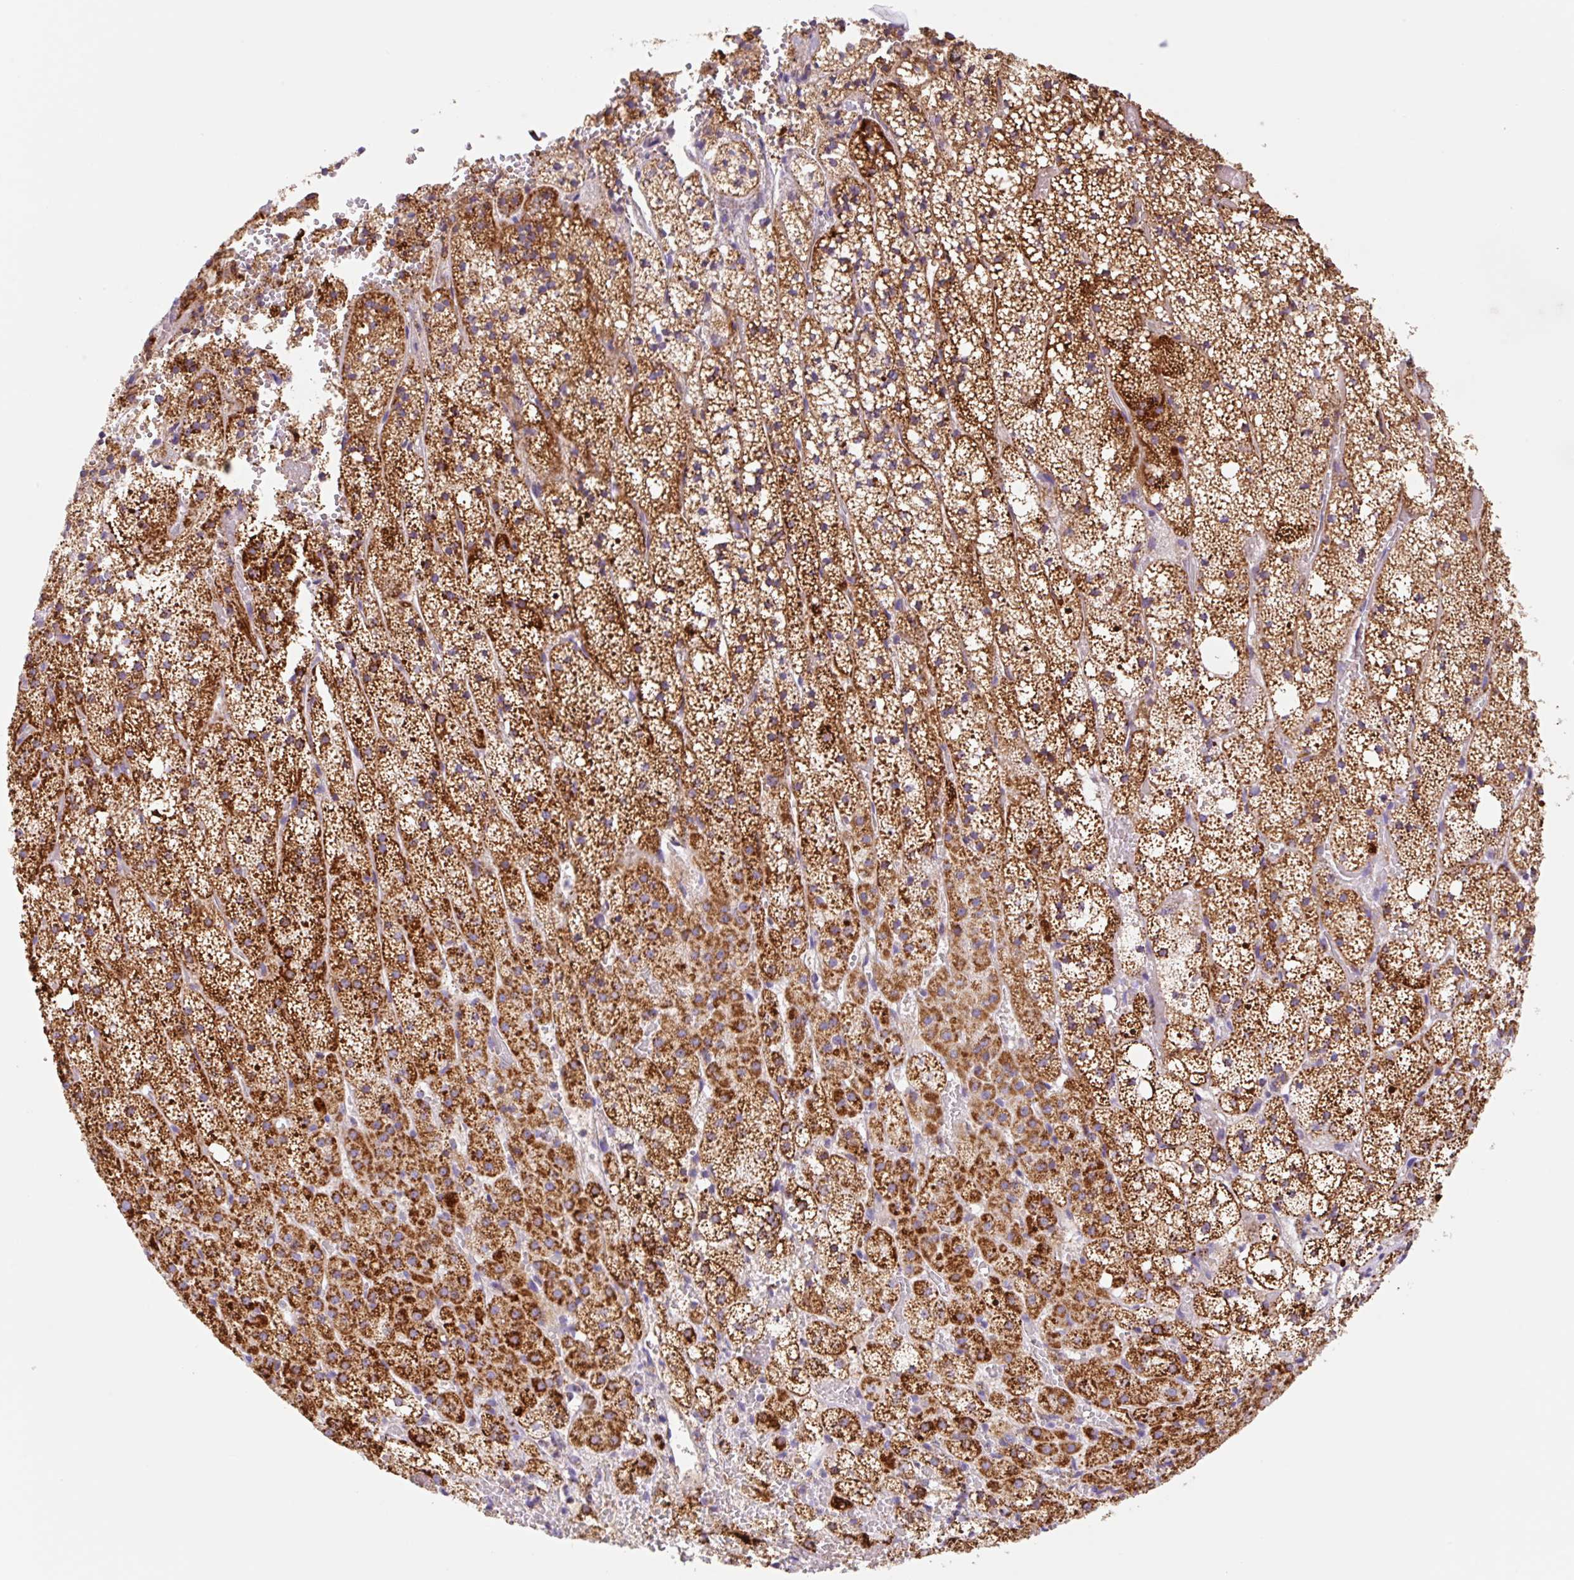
{"staining": {"intensity": "strong", "quantity": ">75%", "location": "cytoplasmic/membranous"}, "tissue": "adrenal gland", "cell_type": "Glandular cells", "image_type": "normal", "snomed": [{"axis": "morphology", "description": "Normal tissue, NOS"}, {"axis": "topography", "description": "Adrenal gland"}], "caption": "Adrenal gland stained with a brown dye demonstrates strong cytoplasmic/membranous positive positivity in about >75% of glandular cells.", "gene": "ETNK2", "patient": {"sex": "male", "age": 53}}